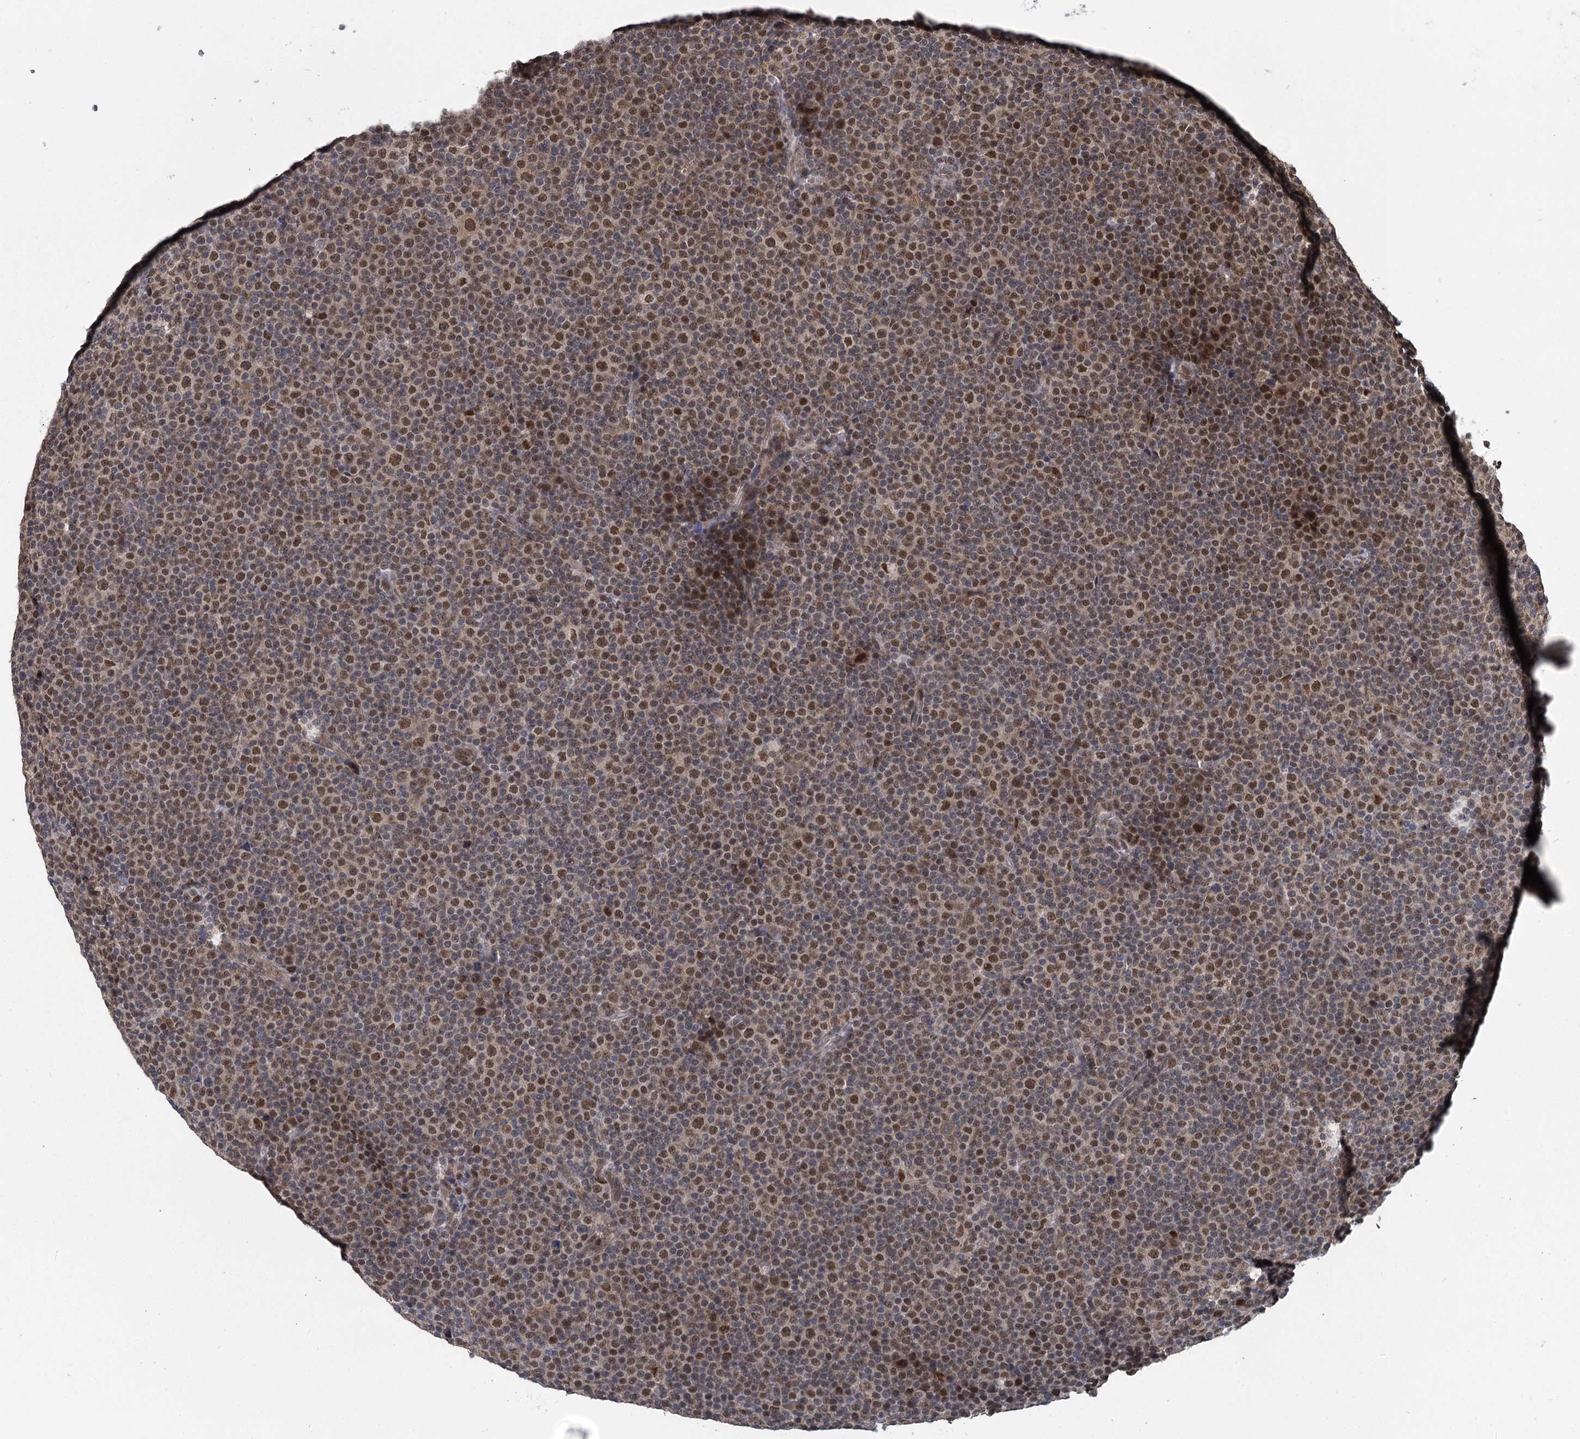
{"staining": {"intensity": "moderate", "quantity": "25%-75%", "location": "nuclear"}, "tissue": "lymphoma", "cell_type": "Tumor cells", "image_type": "cancer", "snomed": [{"axis": "morphology", "description": "Malignant lymphoma, non-Hodgkin's type, Low grade"}, {"axis": "topography", "description": "Lymph node"}], "caption": "Lymphoma stained for a protein reveals moderate nuclear positivity in tumor cells. (Brightfield microscopy of DAB IHC at high magnification).", "gene": "MYG1", "patient": {"sex": "female", "age": 67}}